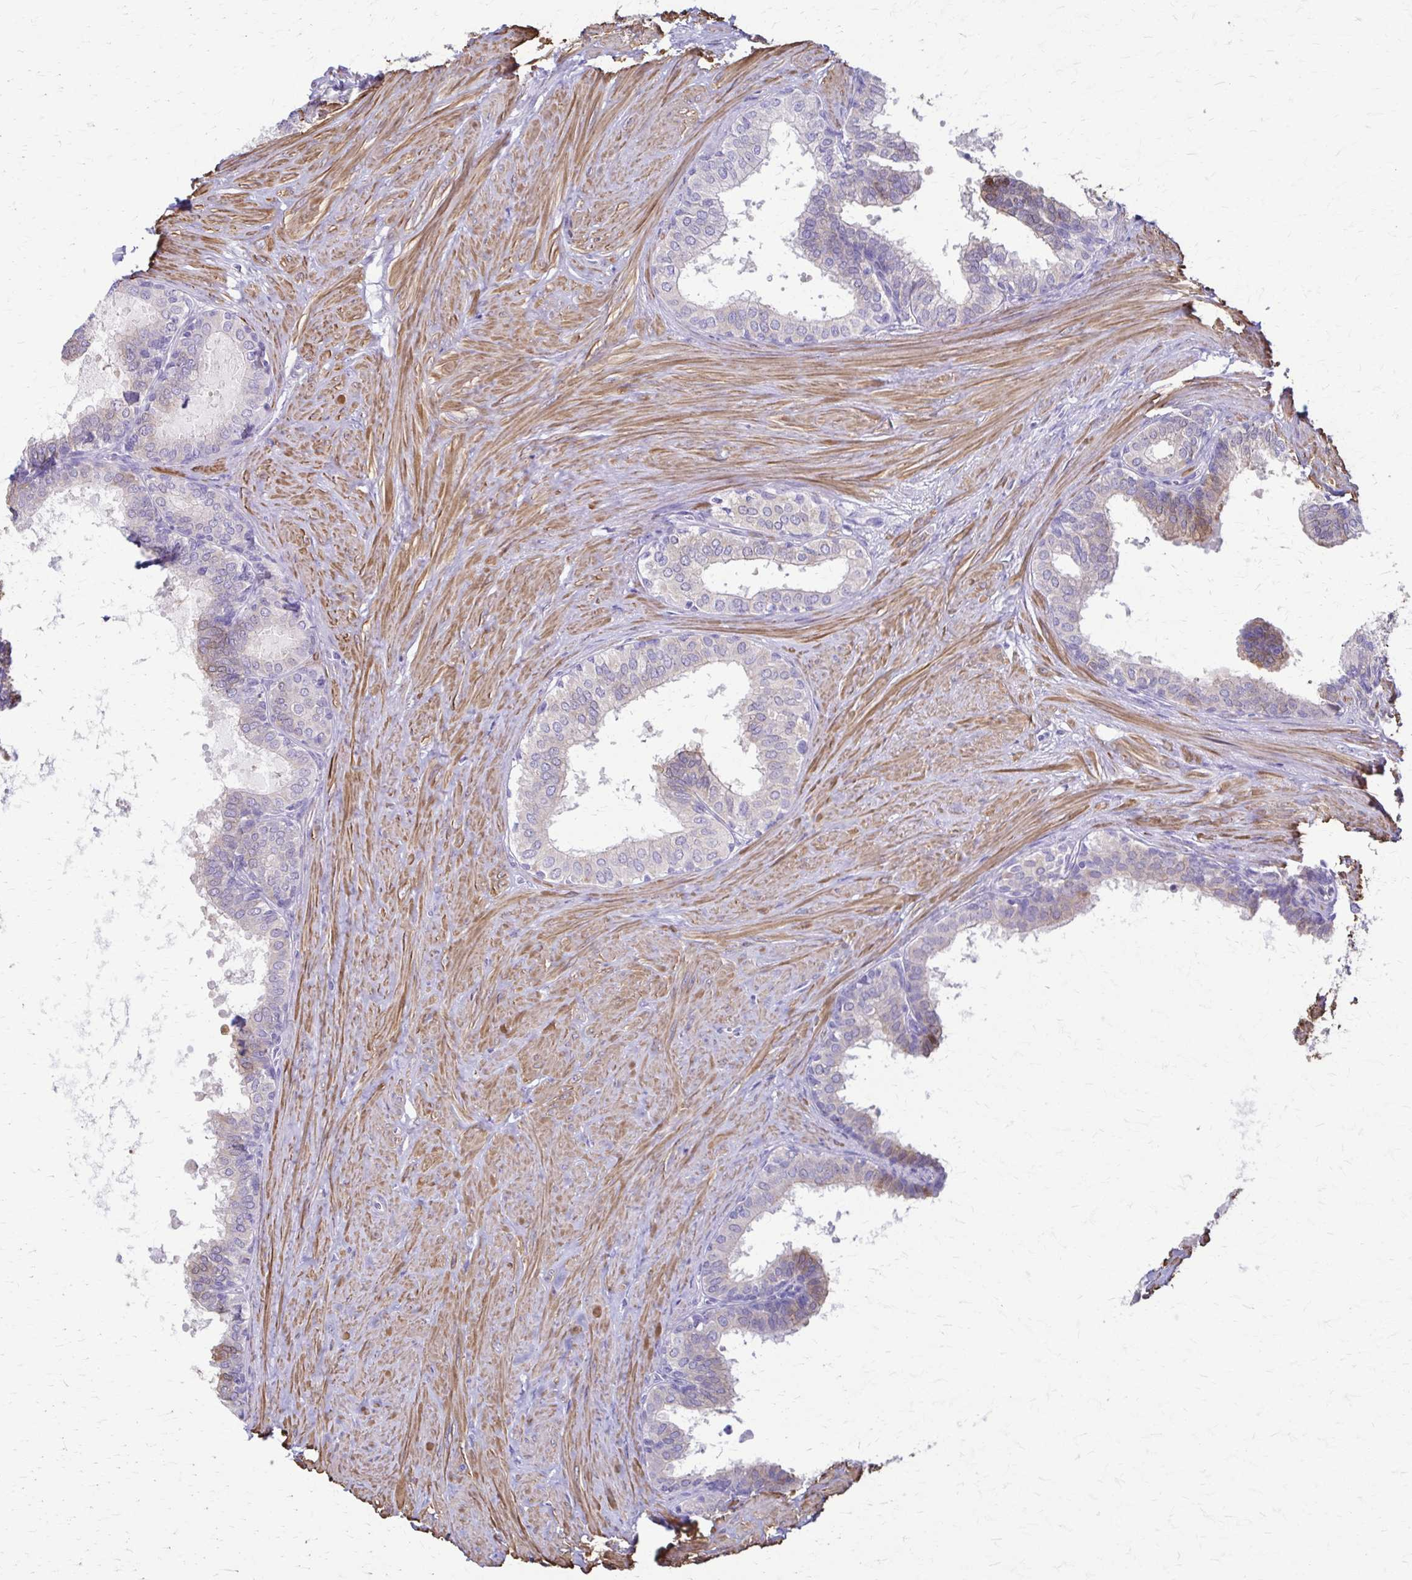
{"staining": {"intensity": "negative", "quantity": "none", "location": "none"}, "tissue": "prostate", "cell_type": "Glandular cells", "image_type": "normal", "snomed": [{"axis": "morphology", "description": "Normal tissue, NOS"}, {"axis": "topography", "description": "Prostate"}, {"axis": "topography", "description": "Peripheral nerve tissue"}], "caption": "Glandular cells show no significant protein staining in normal prostate.", "gene": "DSP", "patient": {"sex": "male", "age": 55}}